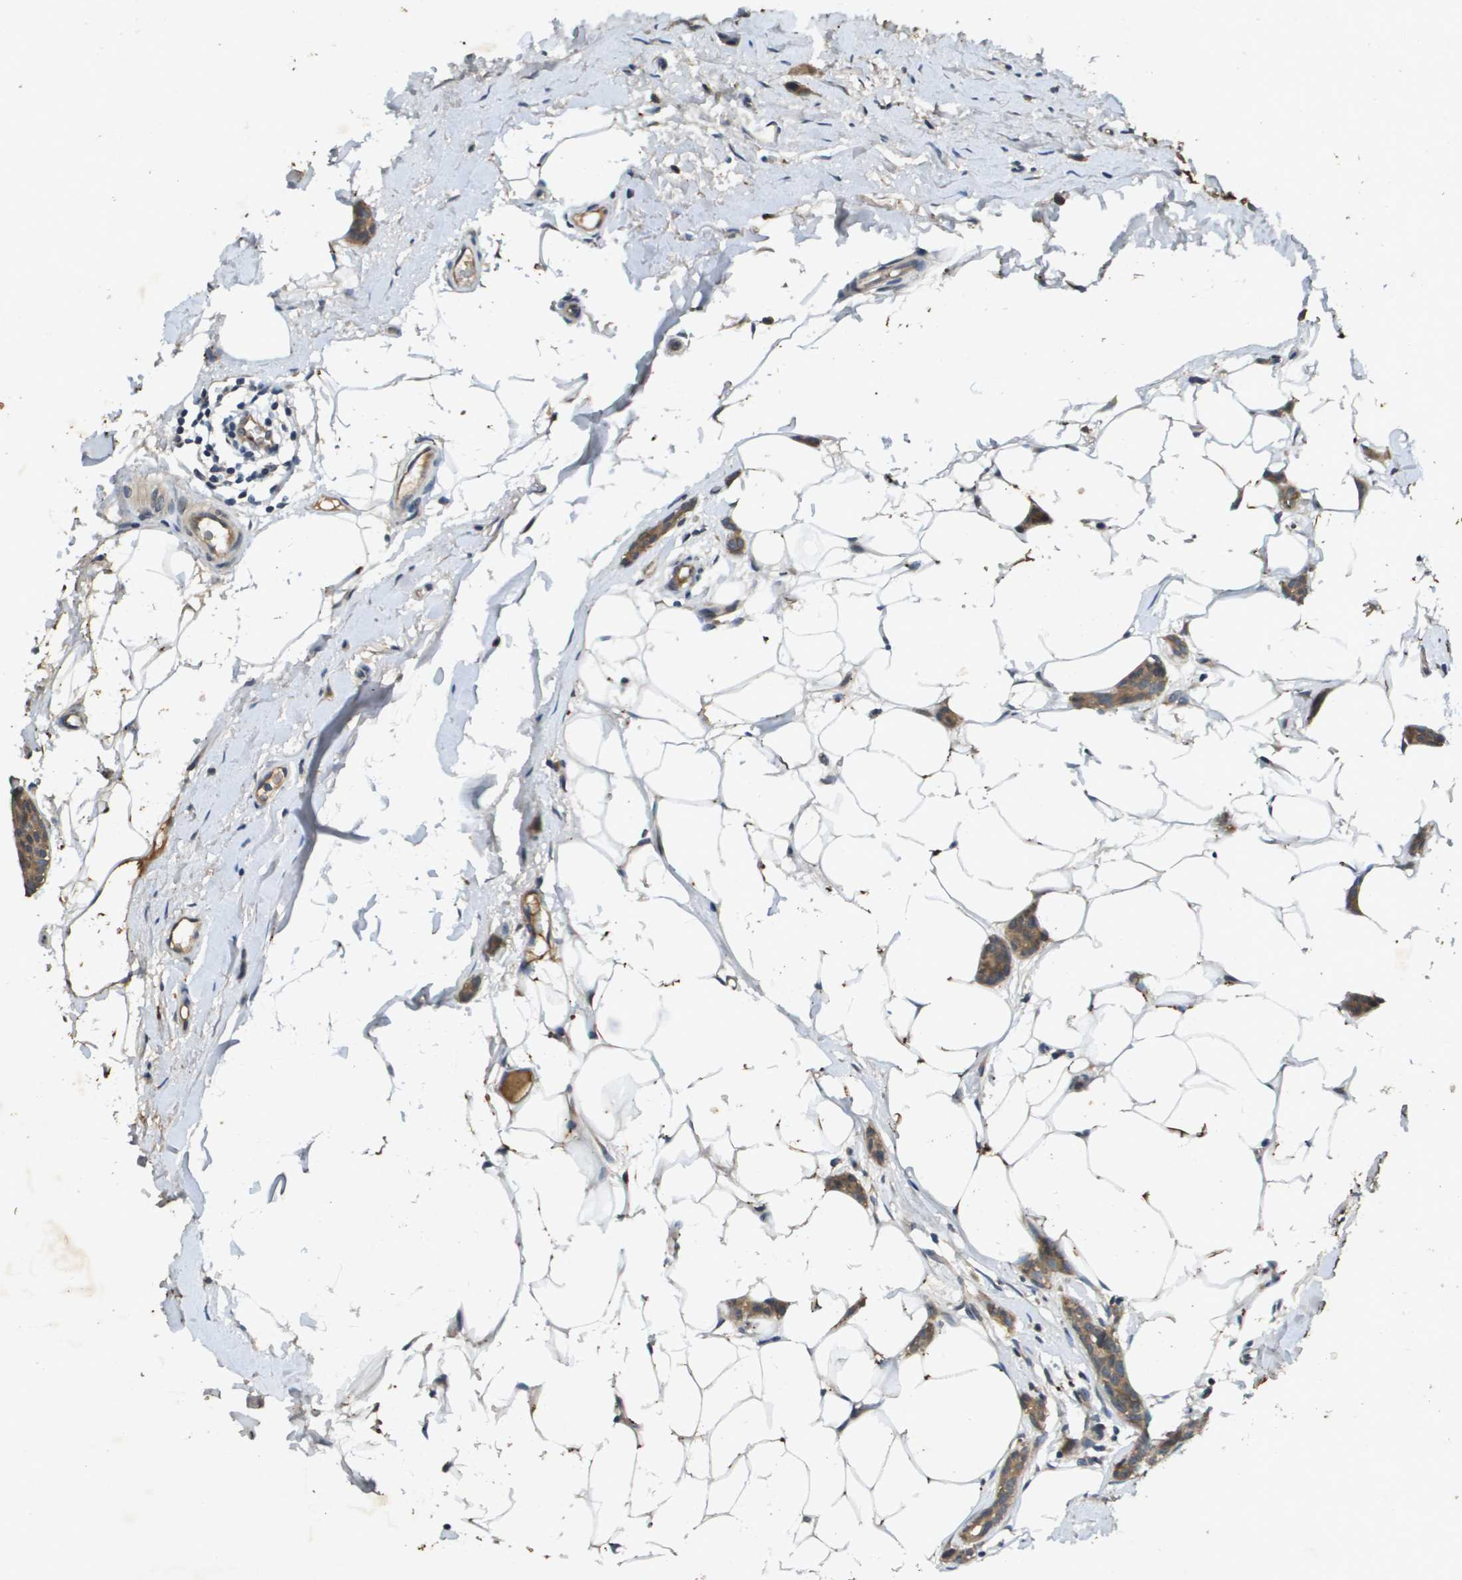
{"staining": {"intensity": "moderate", "quantity": ">75%", "location": "cytoplasmic/membranous"}, "tissue": "breast cancer", "cell_type": "Tumor cells", "image_type": "cancer", "snomed": [{"axis": "morphology", "description": "Lobular carcinoma"}, {"axis": "topography", "description": "Skin"}, {"axis": "topography", "description": "Breast"}], "caption": "The micrograph reveals staining of breast lobular carcinoma, revealing moderate cytoplasmic/membranous protein expression (brown color) within tumor cells. (Brightfield microscopy of DAB IHC at high magnification).", "gene": "PGAP3", "patient": {"sex": "female", "age": 46}}